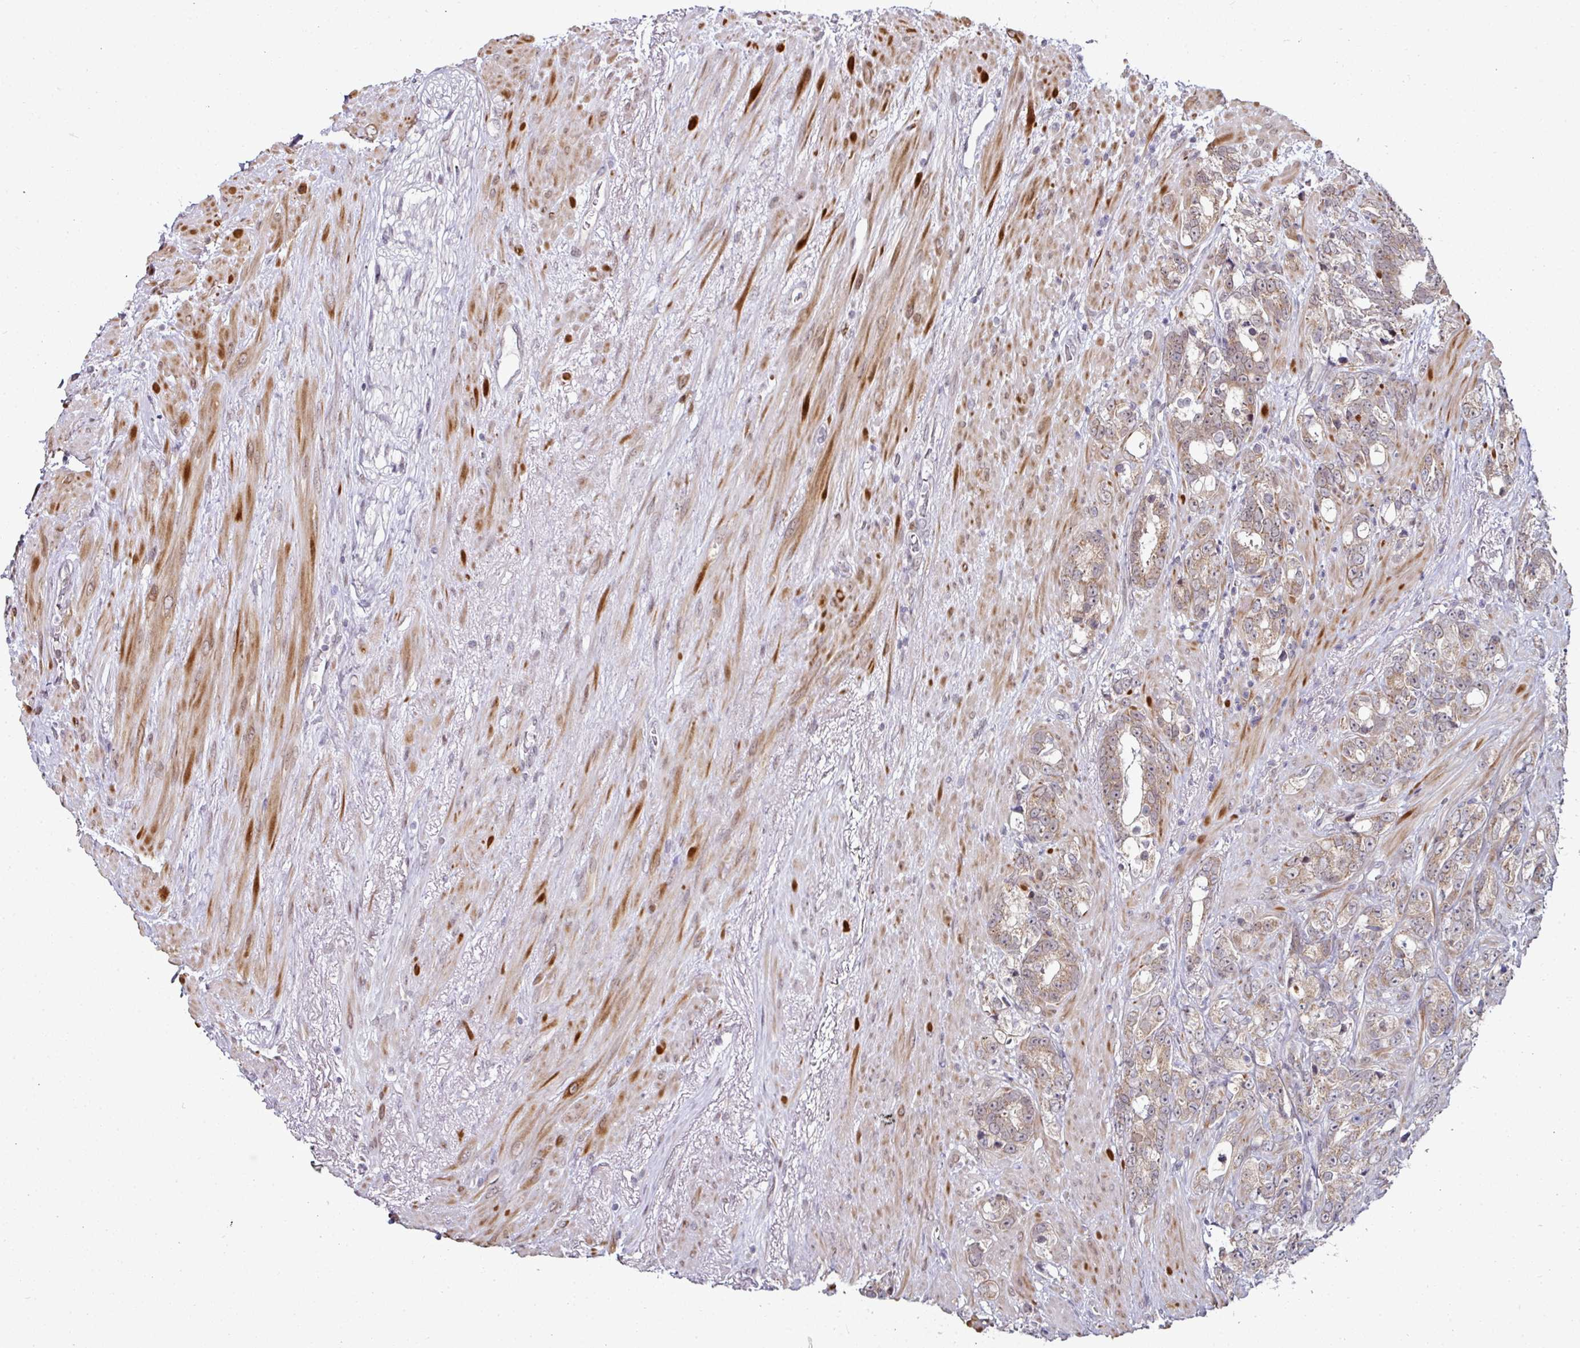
{"staining": {"intensity": "weak", "quantity": ">75%", "location": "cytoplasmic/membranous"}, "tissue": "prostate cancer", "cell_type": "Tumor cells", "image_type": "cancer", "snomed": [{"axis": "morphology", "description": "Adenocarcinoma, High grade"}, {"axis": "topography", "description": "Prostate"}], "caption": "Adenocarcinoma (high-grade) (prostate) tissue shows weak cytoplasmic/membranous expression in about >75% of tumor cells, visualized by immunohistochemistry.", "gene": "APOLD1", "patient": {"sex": "male", "age": 74}}